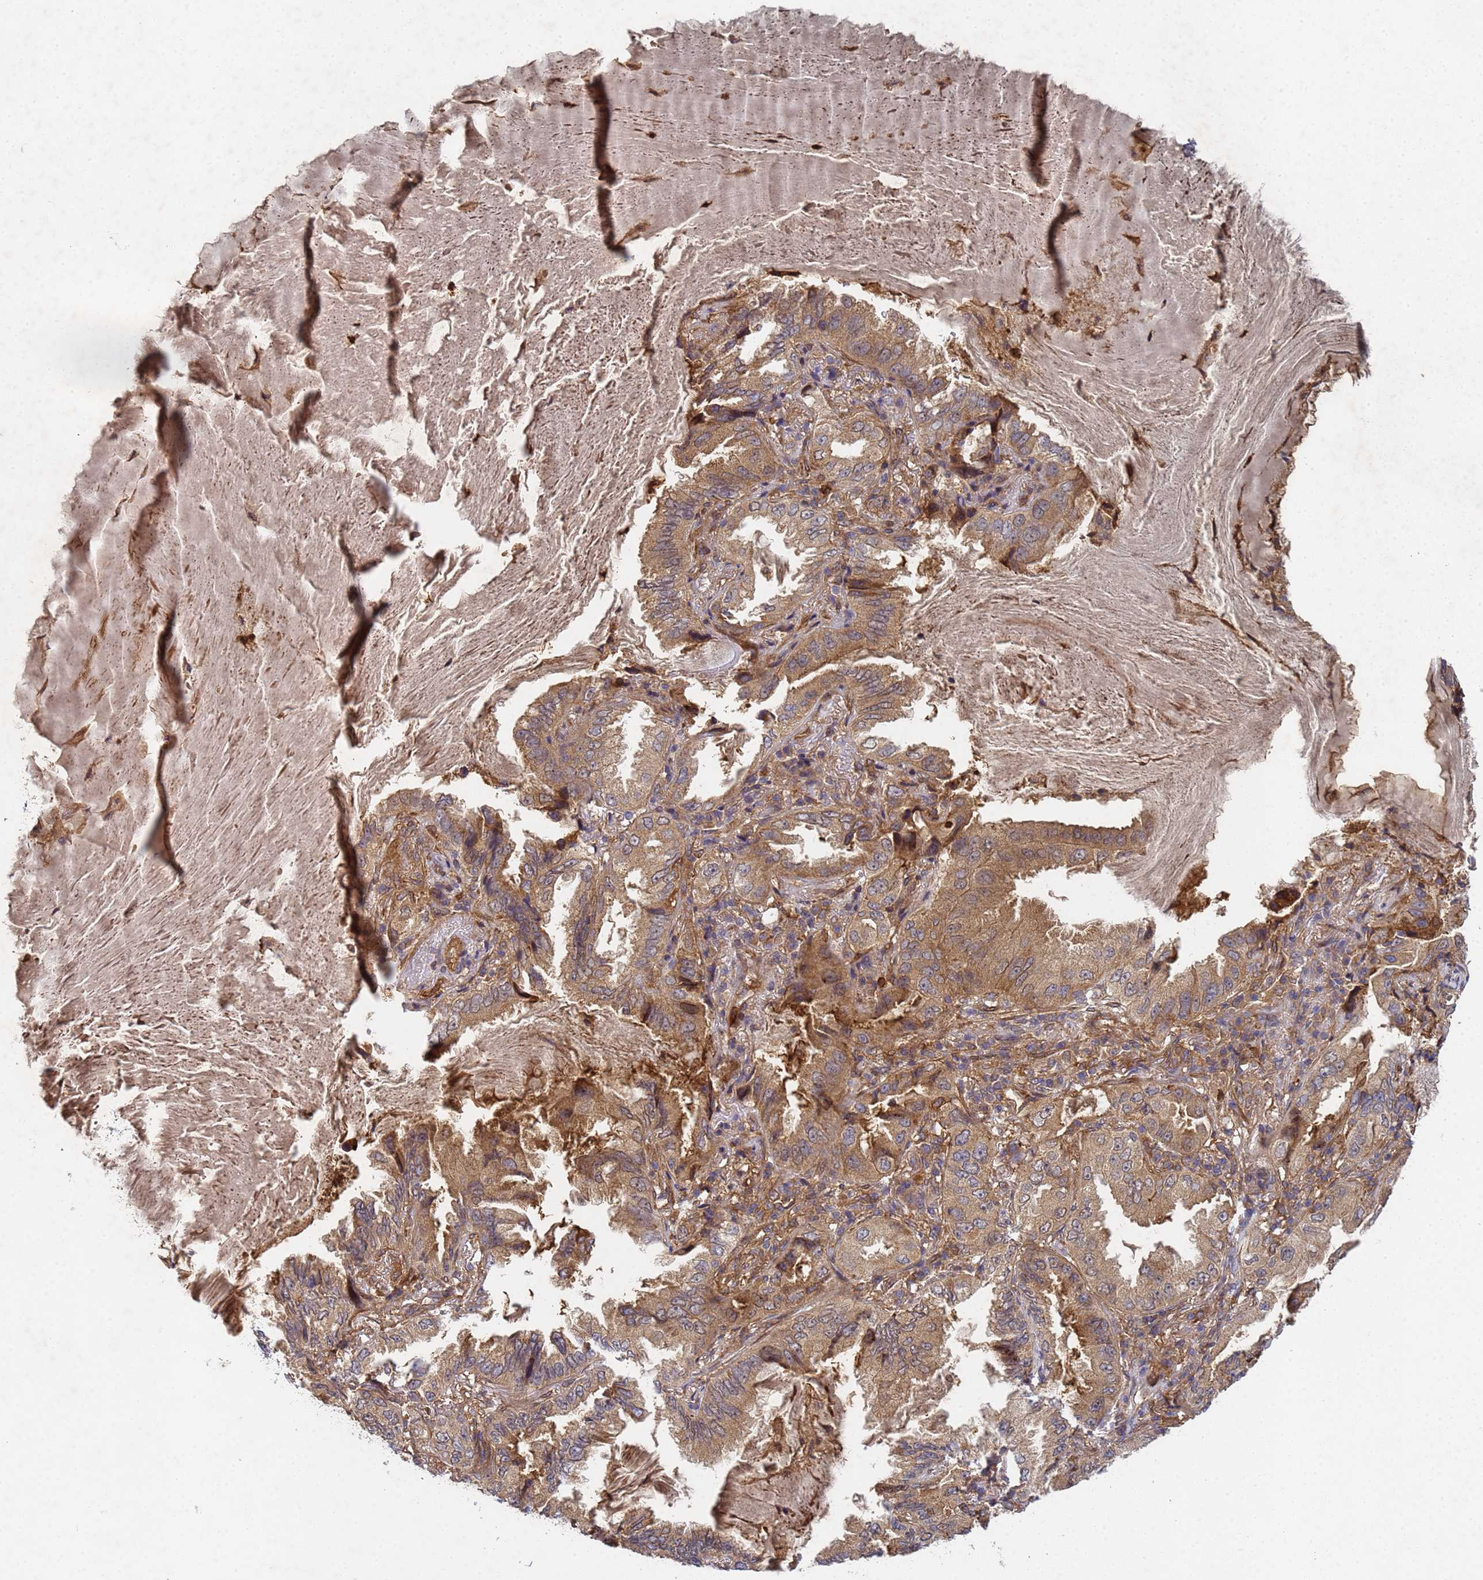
{"staining": {"intensity": "moderate", "quantity": ">75%", "location": "cytoplasmic/membranous"}, "tissue": "lung cancer", "cell_type": "Tumor cells", "image_type": "cancer", "snomed": [{"axis": "morphology", "description": "Adenocarcinoma, NOS"}, {"axis": "topography", "description": "Lung"}], "caption": "Protein staining reveals moderate cytoplasmic/membranous positivity in about >75% of tumor cells in adenocarcinoma (lung).", "gene": "C8orf34", "patient": {"sex": "female", "age": 69}}